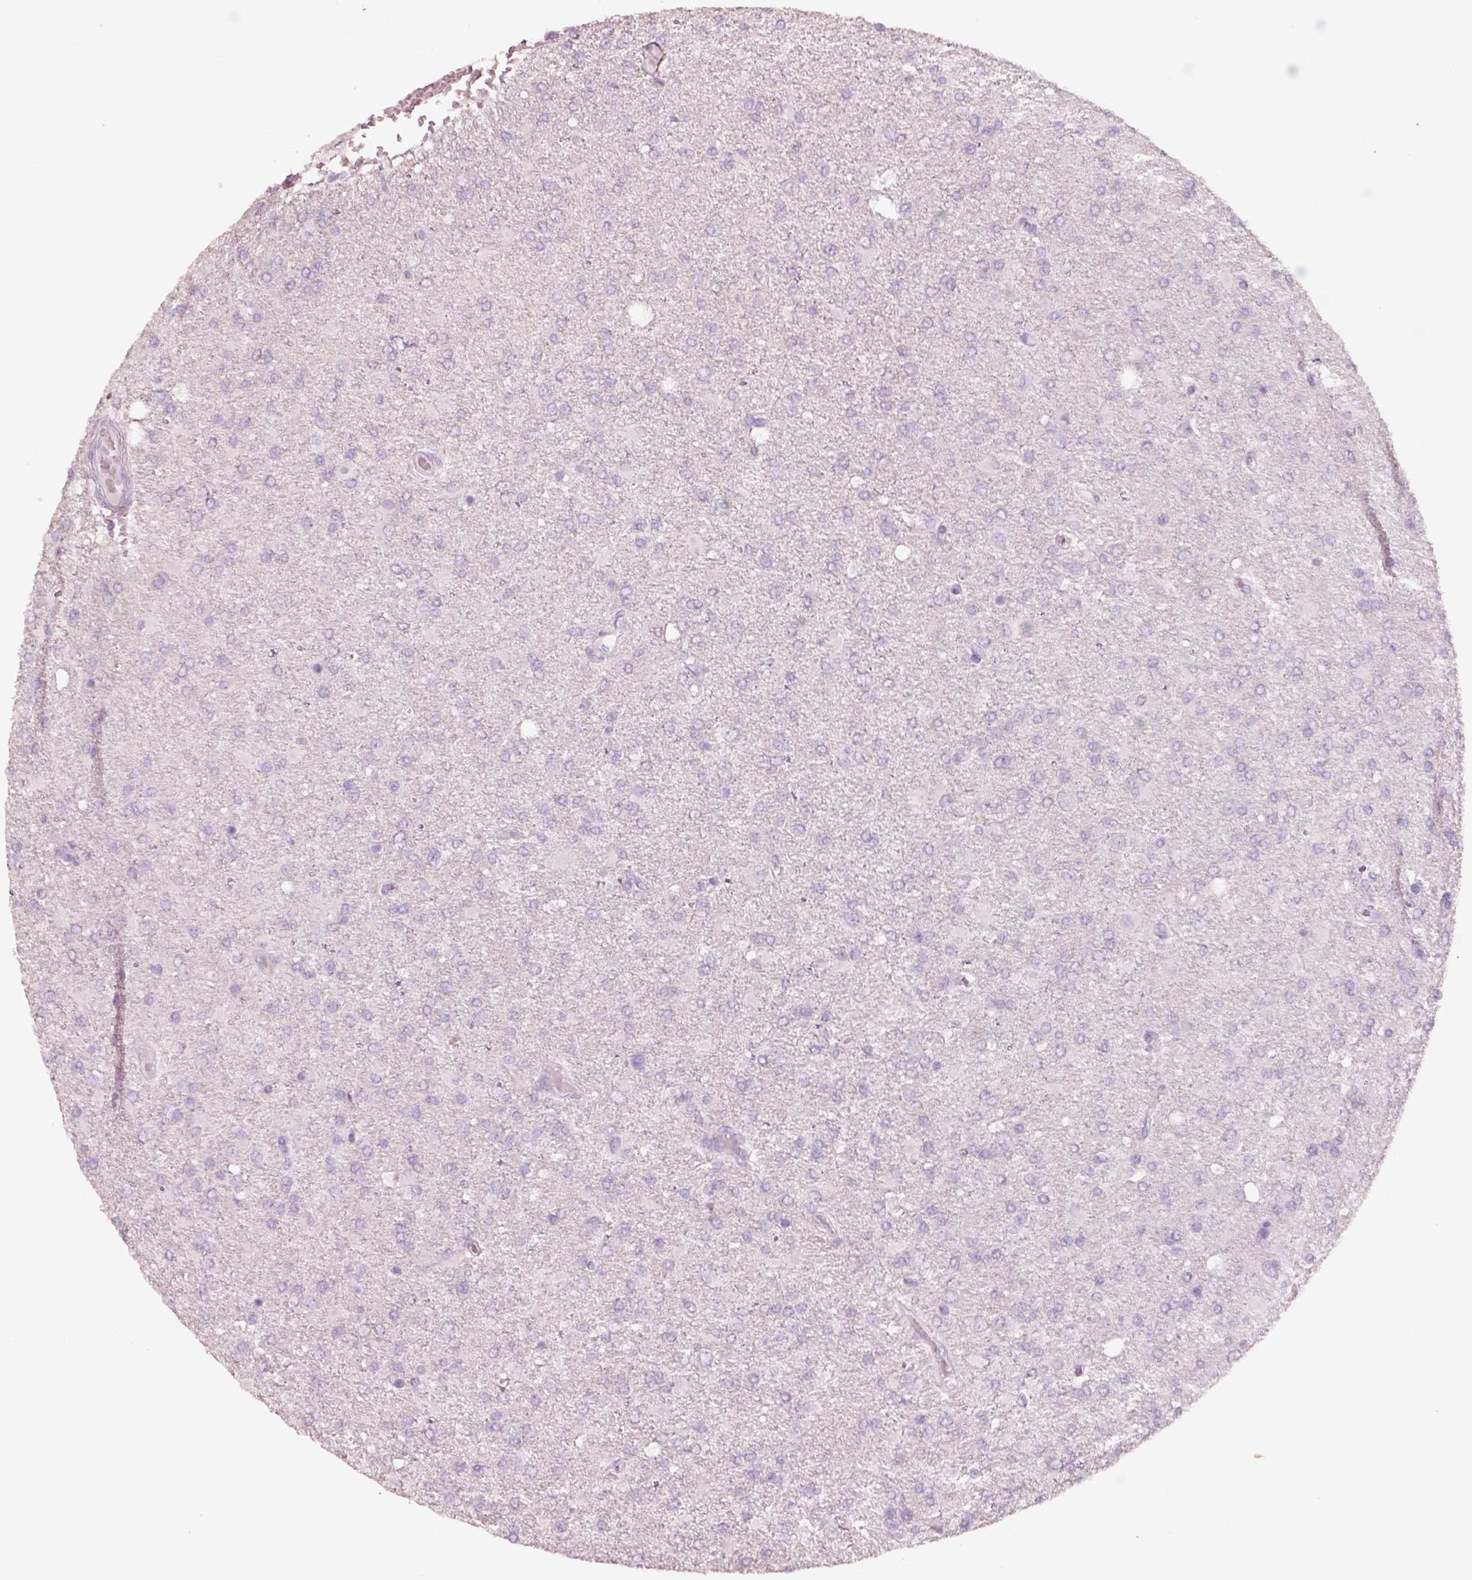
{"staining": {"intensity": "negative", "quantity": "none", "location": "none"}, "tissue": "glioma", "cell_type": "Tumor cells", "image_type": "cancer", "snomed": [{"axis": "morphology", "description": "Glioma, malignant, High grade"}, {"axis": "topography", "description": "Cerebral cortex"}], "caption": "Immunohistochemistry image of human glioma stained for a protein (brown), which exhibits no expression in tumor cells.", "gene": "PNOC", "patient": {"sex": "male", "age": 70}}